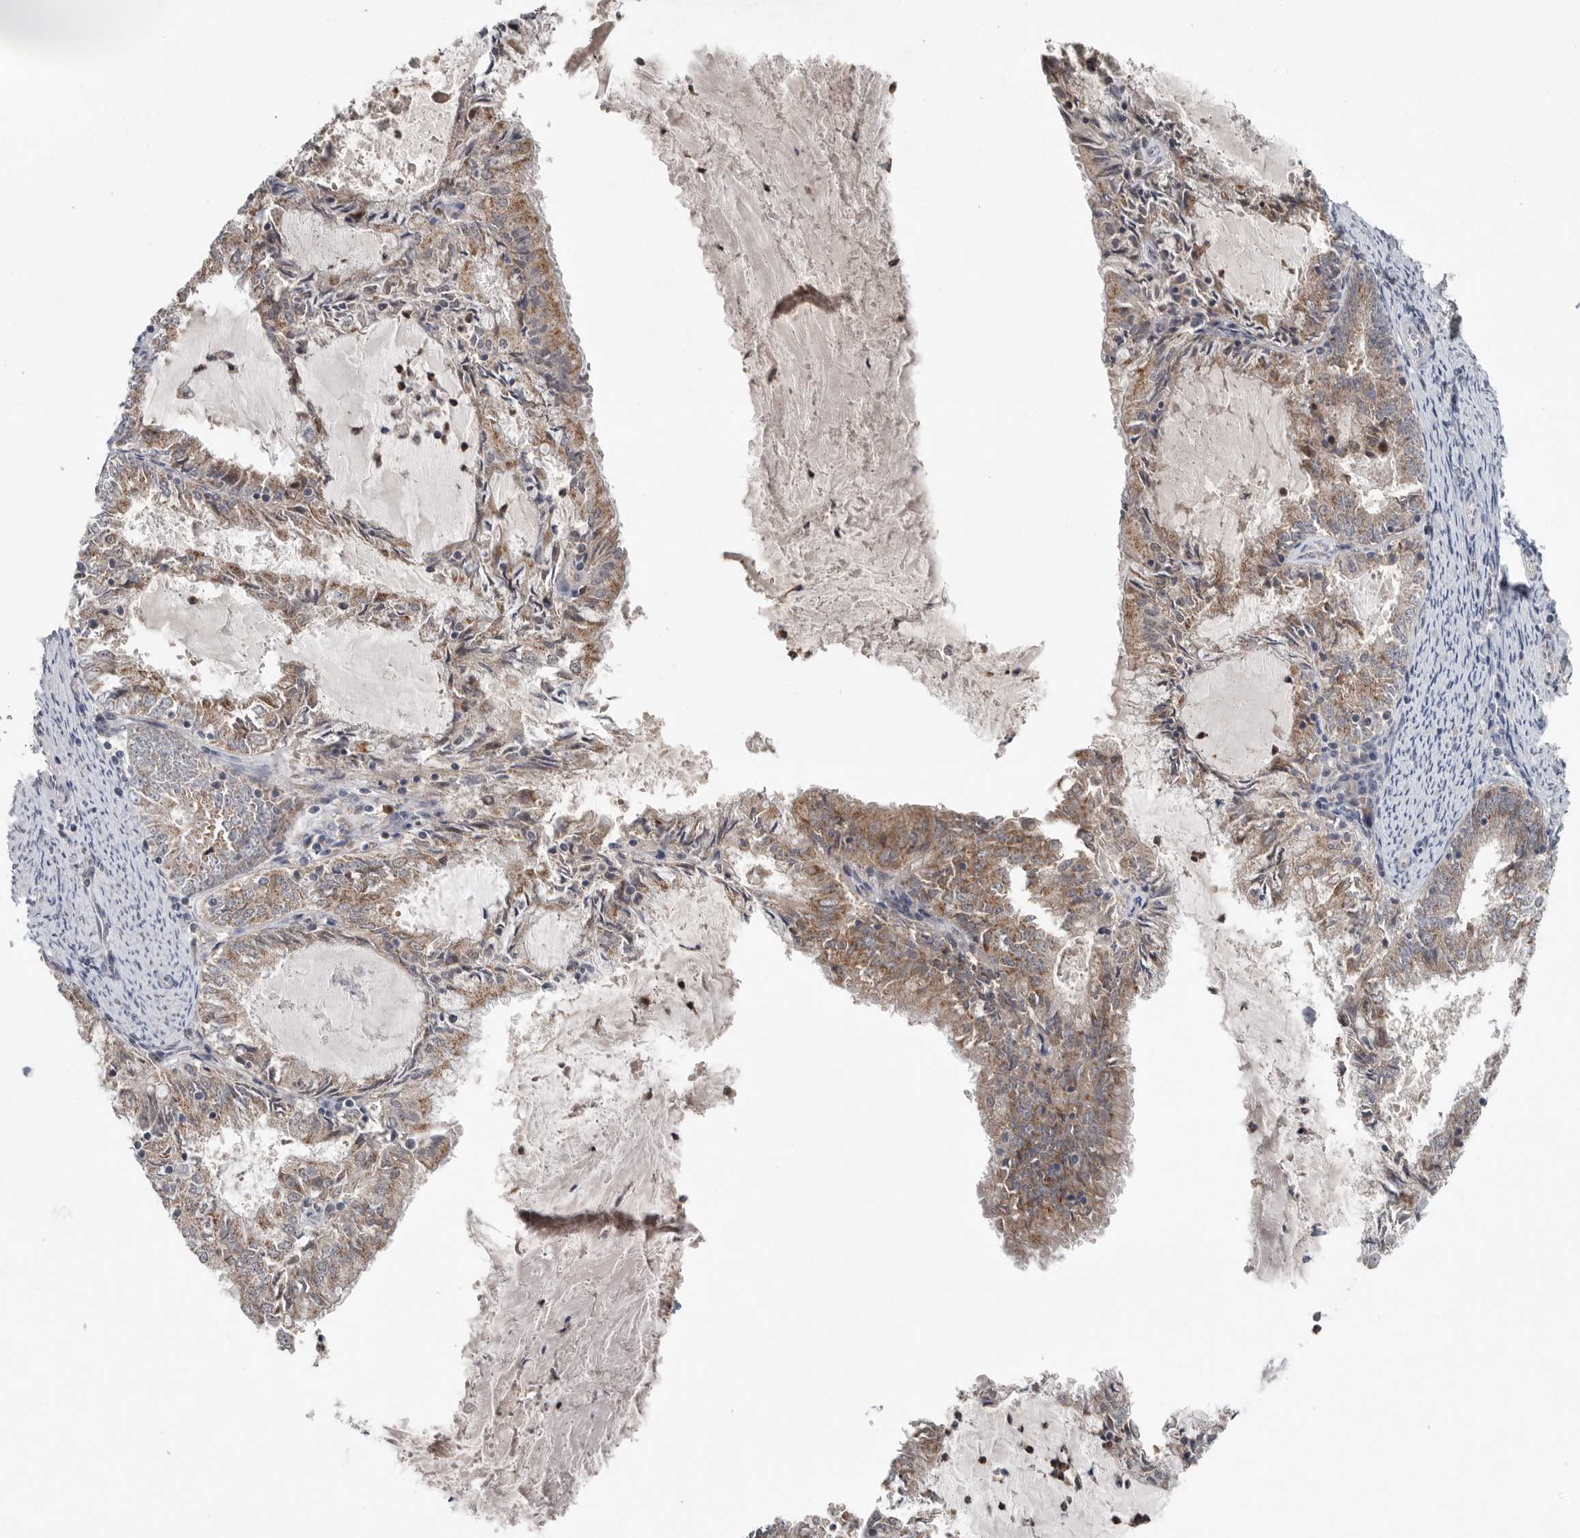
{"staining": {"intensity": "moderate", "quantity": ">75%", "location": "cytoplasmic/membranous"}, "tissue": "endometrial cancer", "cell_type": "Tumor cells", "image_type": "cancer", "snomed": [{"axis": "morphology", "description": "Adenocarcinoma, NOS"}, {"axis": "topography", "description": "Endometrium"}], "caption": "Human adenocarcinoma (endometrial) stained with a brown dye exhibits moderate cytoplasmic/membranous positive positivity in approximately >75% of tumor cells.", "gene": "SCP2", "patient": {"sex": "female", "age": 57}}